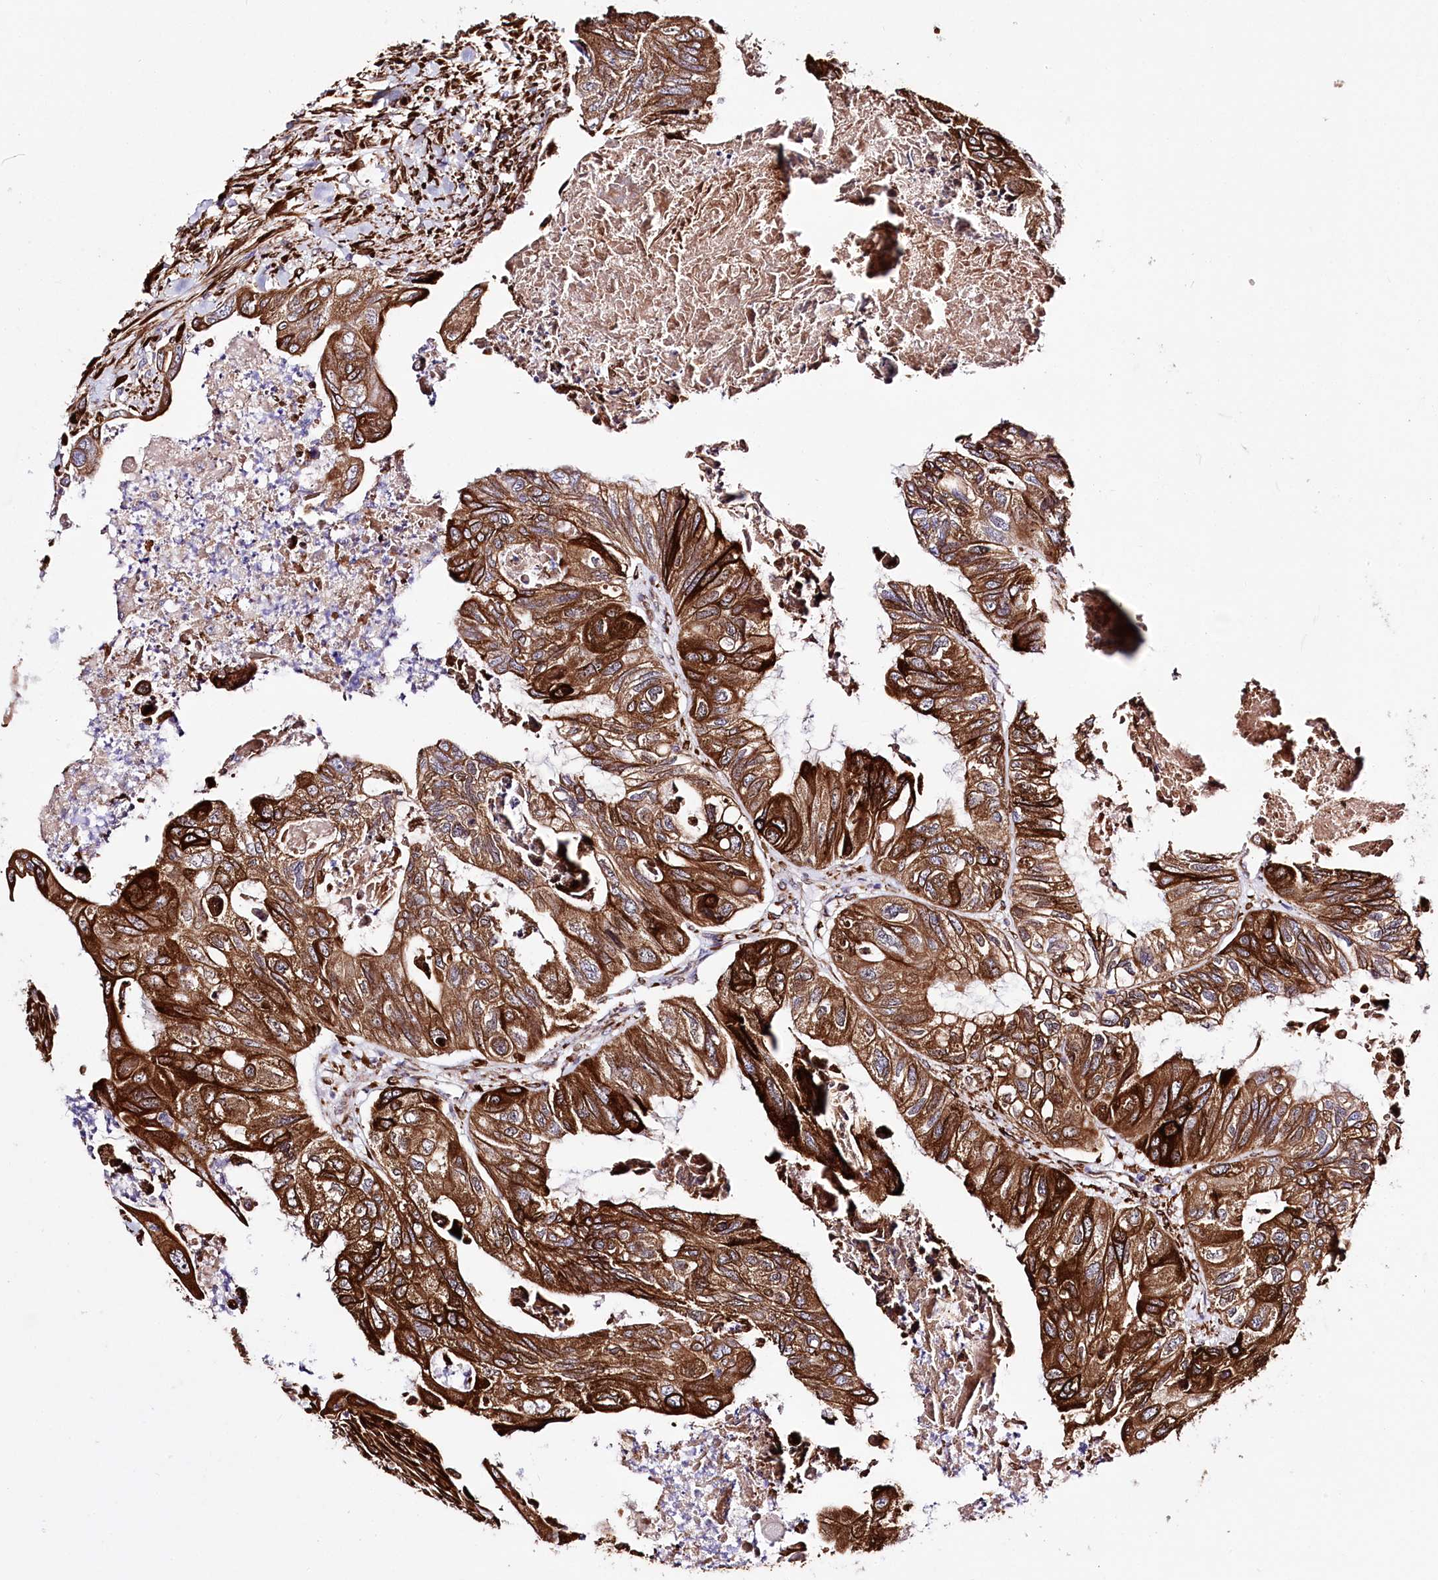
{"staining": {"intensity": "strong", "quantity": ">75%", "location": "cytoplasmic/membranous"}, "tissue": "colorectal cancer", "cell_type": "Tumor cells", "image_type": "cancer", "snomed": [{"axis": "morphology", "description": "Adenocarcinoma, NOS"}, {"axis": "topography", "description": "Rectum"}], "caption": "A histopathology image of human colorectal adenocarcinoma stained for a protein reveals strong cytoplasmic/membranous brown staining in tumor cells. (IHC, brightfield microscopy, high magnification).", "gene": "WWC1", "patient": {"sex": "male", "age": 63}}